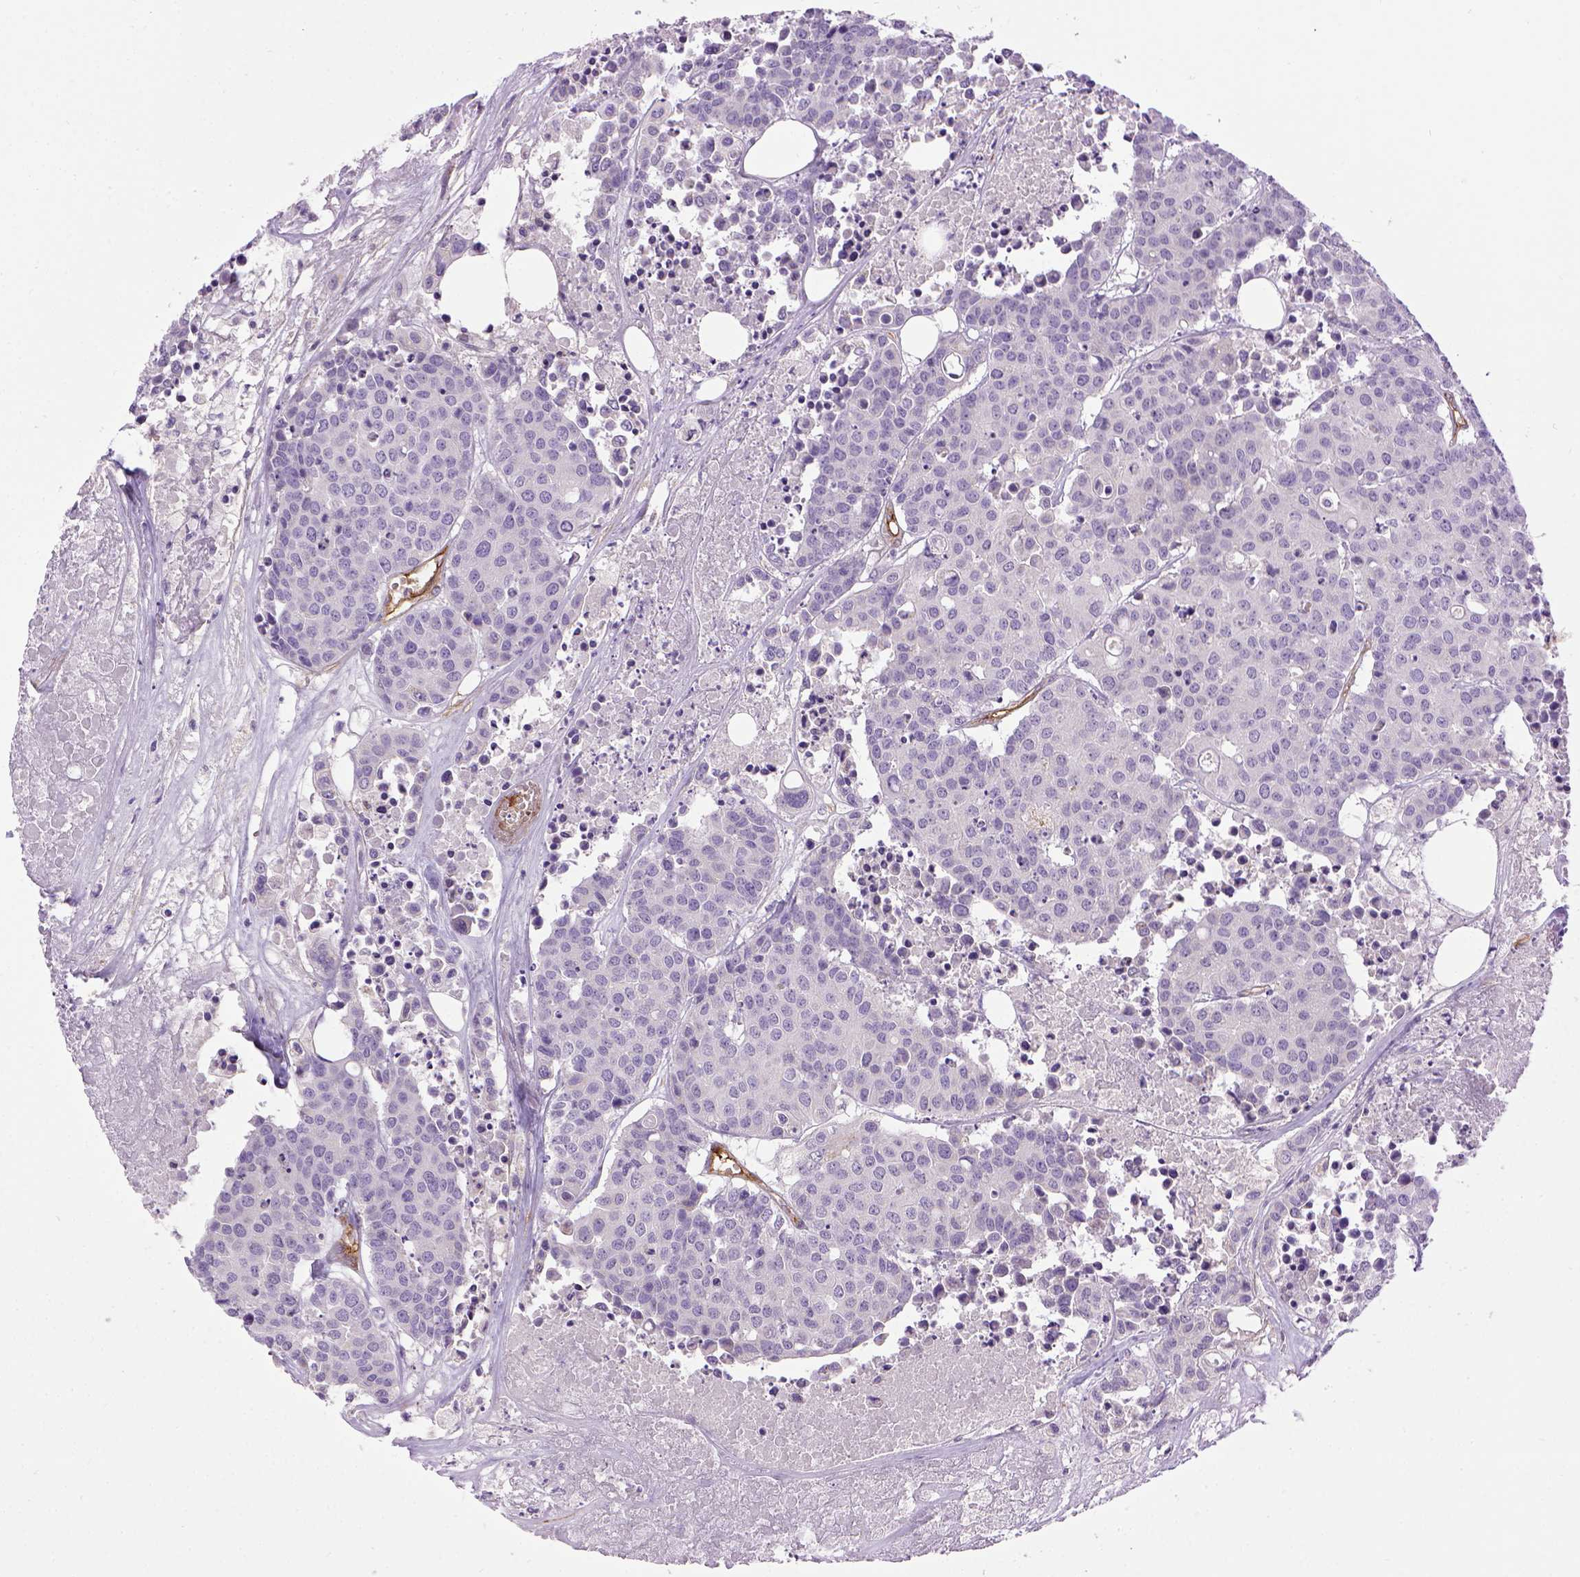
{"staining": {"intensity": "negative", "quantity": "none", "location": "none"}, "tissue": "carcinoid", "cell_type": "Tumor cells", "image_type": "cancer", "snomed": [{"axis": "morphology", "description": "Carcinoid, malignant, NOS"}, {"axis": "topography", "description": "Colon"}], "caption": "Immunohistochemical staining of human carcinoid displays no significant expression in tumor cells.", "gene": "ENG", "patient": {"sex": "male", "age": 81}}